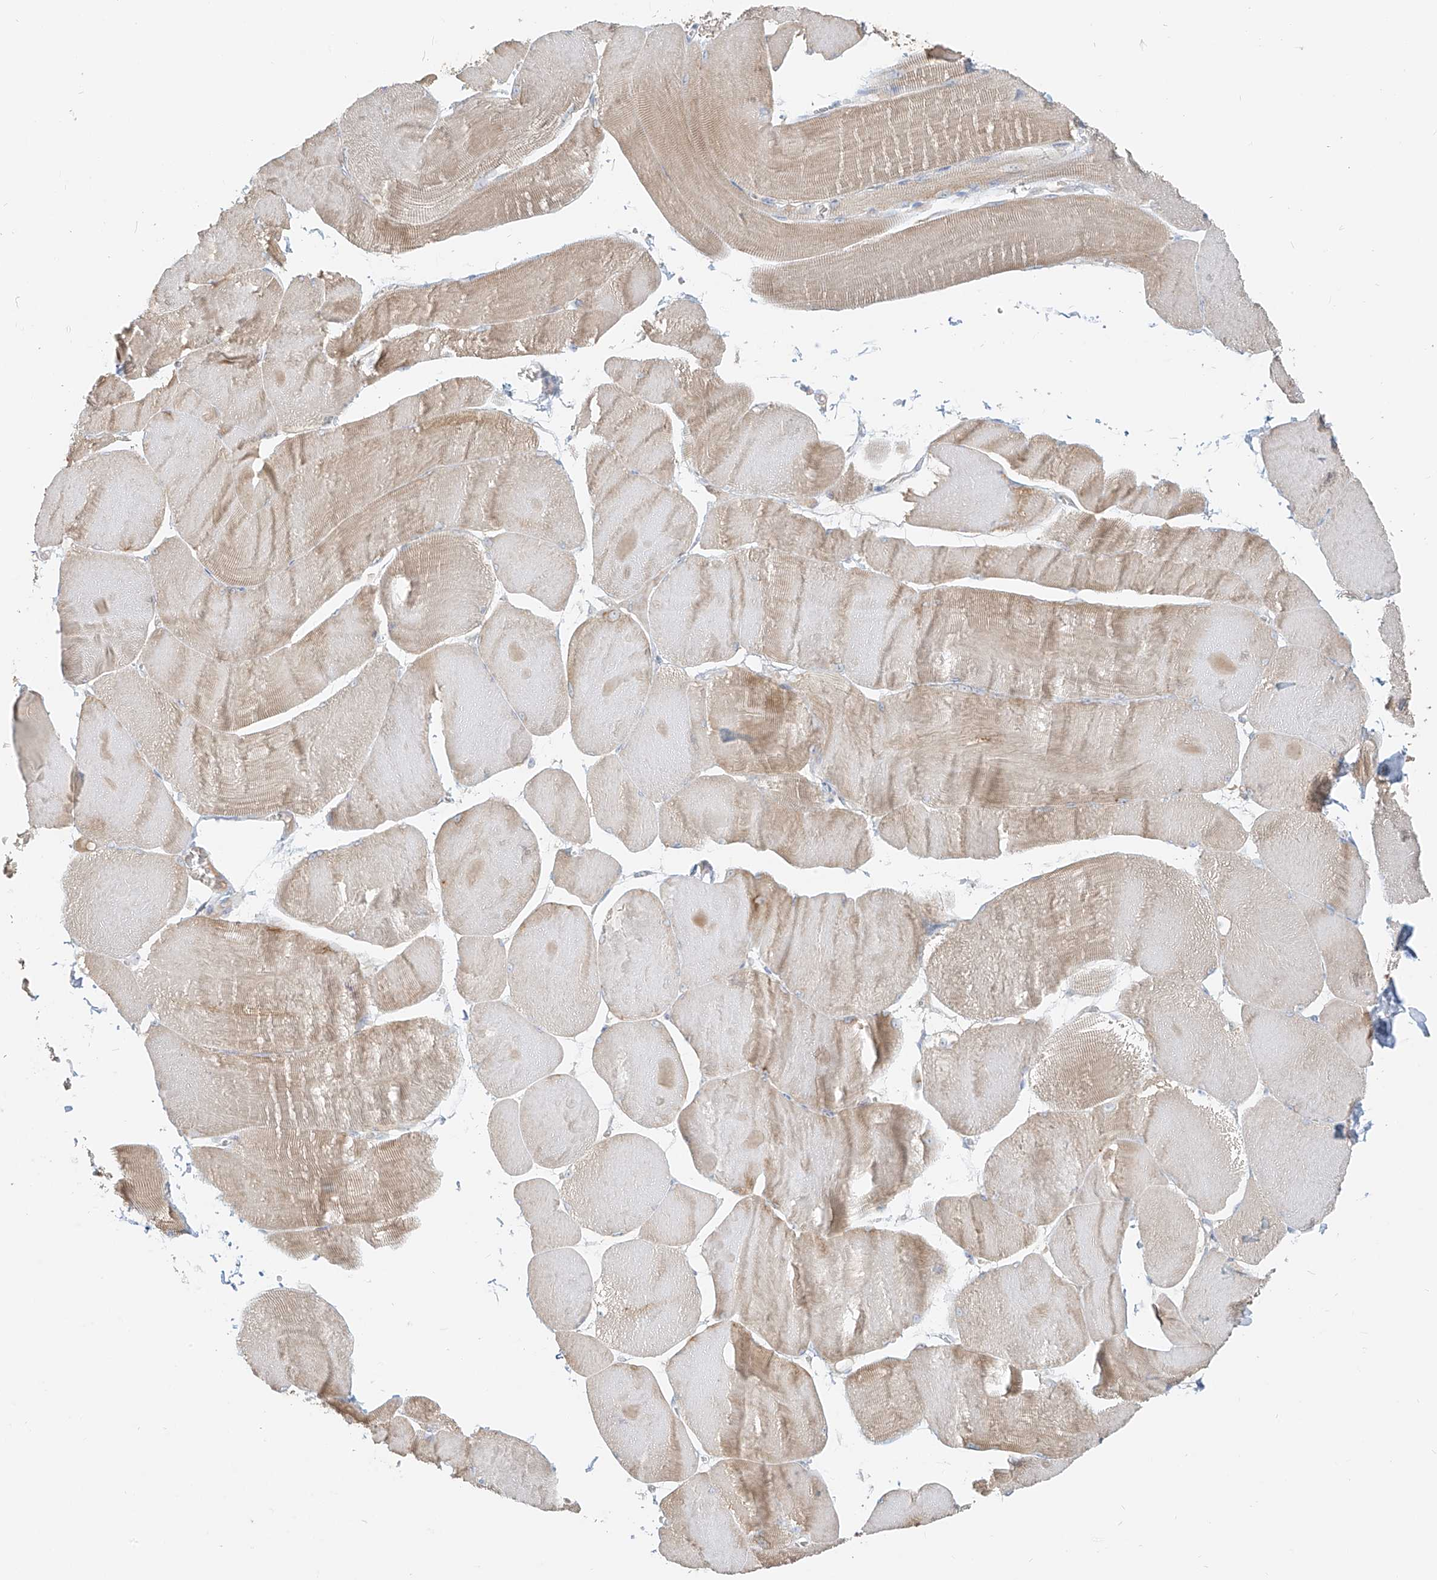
{"staining": {"intensity": "weak", "quantity": "25%-75%", "location": "cytoplasmic/membranous"}, "tissue": "skeletal muscle", "cell_type": "Myocytes", "image_type": "normal", "snomed": [{"axis": "morphology", "description": "Normal tissue, NOS"}, {"axis": "morphology", "description": "Basal cell carcinoma"}, {"axis": "topography", "description": "Skeletal muscle"}], "caption": "Immunohistochemistry (DAB) staining of benign skeletal muscle demonstrates weak cytoplasmic/membranous protein expression in about 25%-75% of myocytes.", "gene": "ZIM3", "patient": {"sex": "female", "age": 64}}